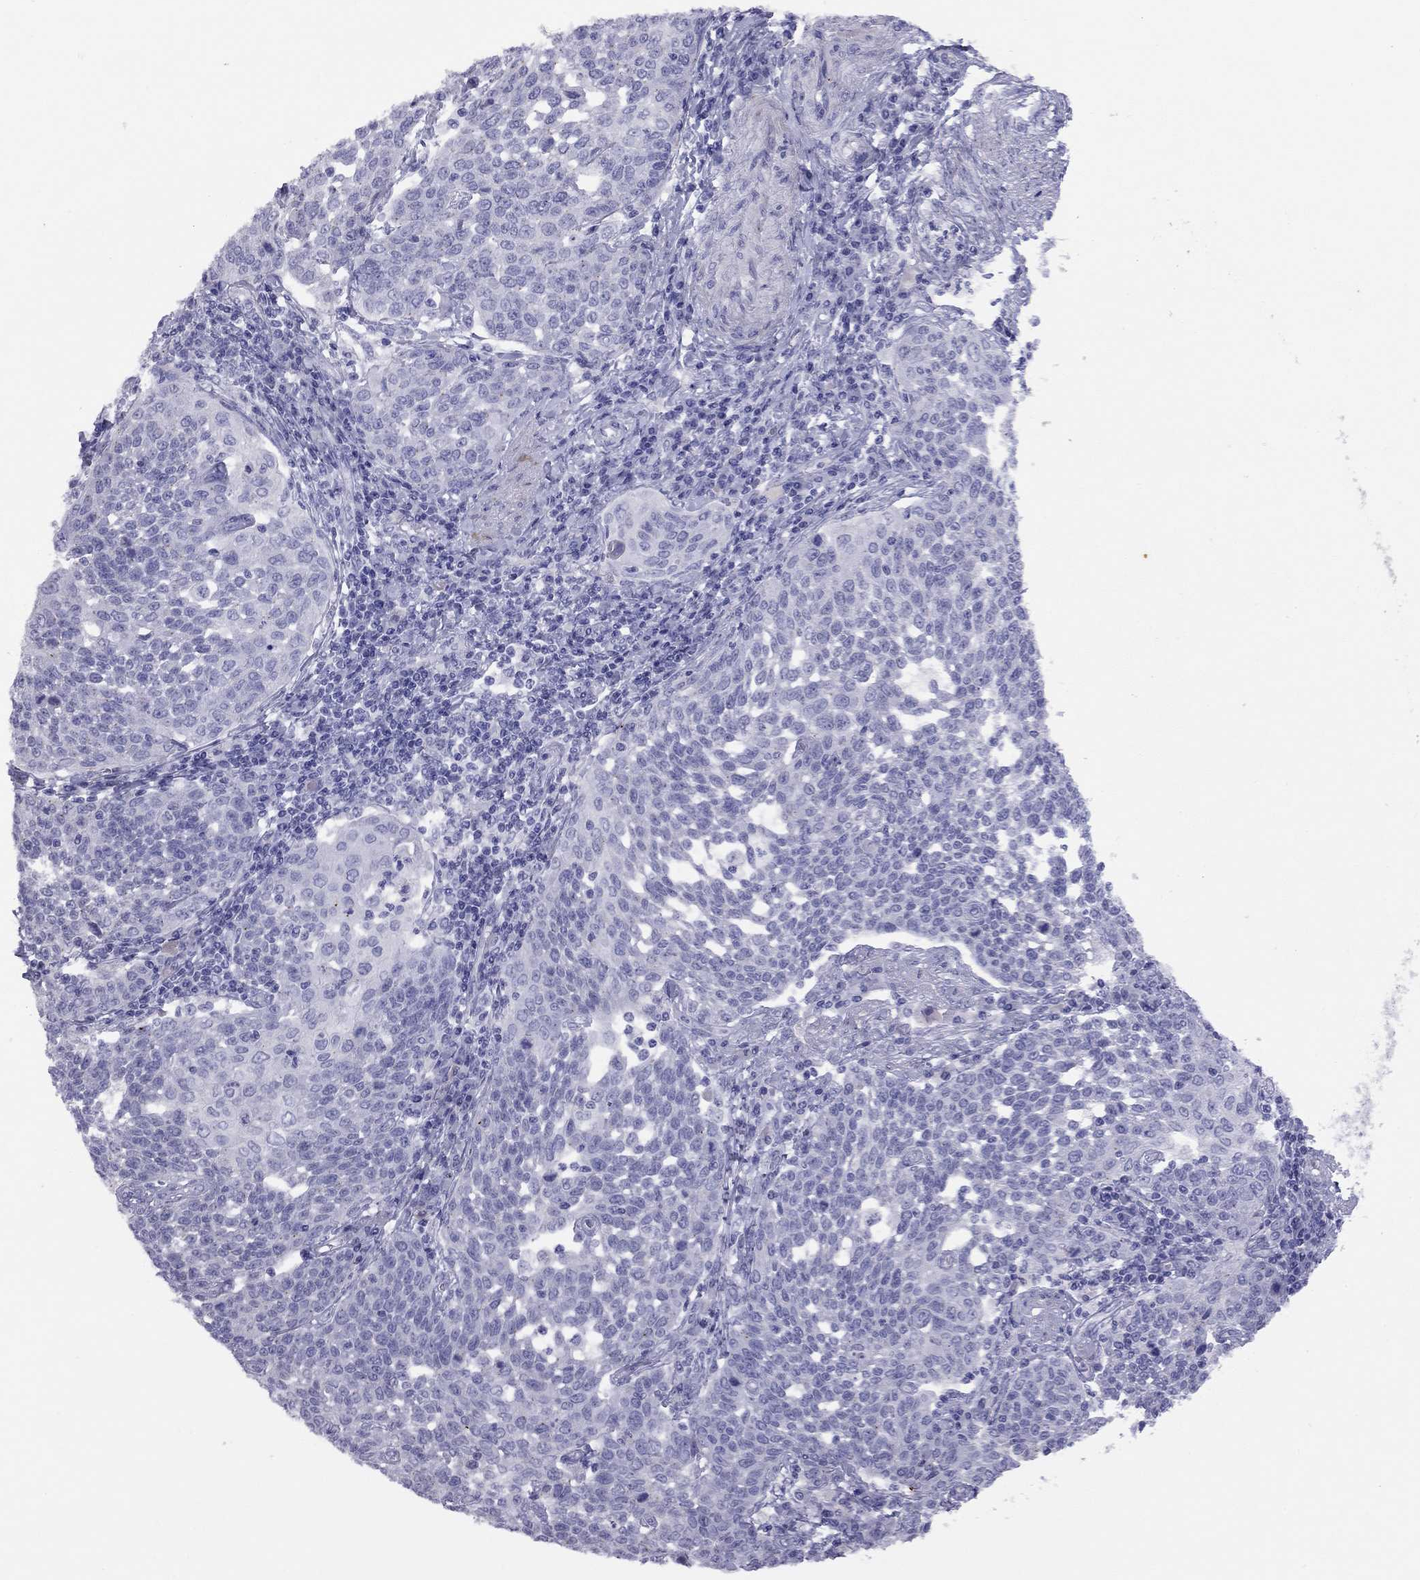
{"staining": {"intensity": "negative", "quantity": "none", "location": "none"}, "tissue": "cervical cancer", "cell_type": "Tumor cells", "image_type": "cancer", "snomed": [{"axis": "morphology", "description": "Squamous cell carcinoma, NOS"}, {"axis": "topography", "description": "Cervix"}], "caption": "Squamous cell carcinoma (cervical) was stained to show a protein in brown. There is no significant staining in tumor cells.", "gene": "LYAR", "patient": {"sex": "female", "age": 34}}